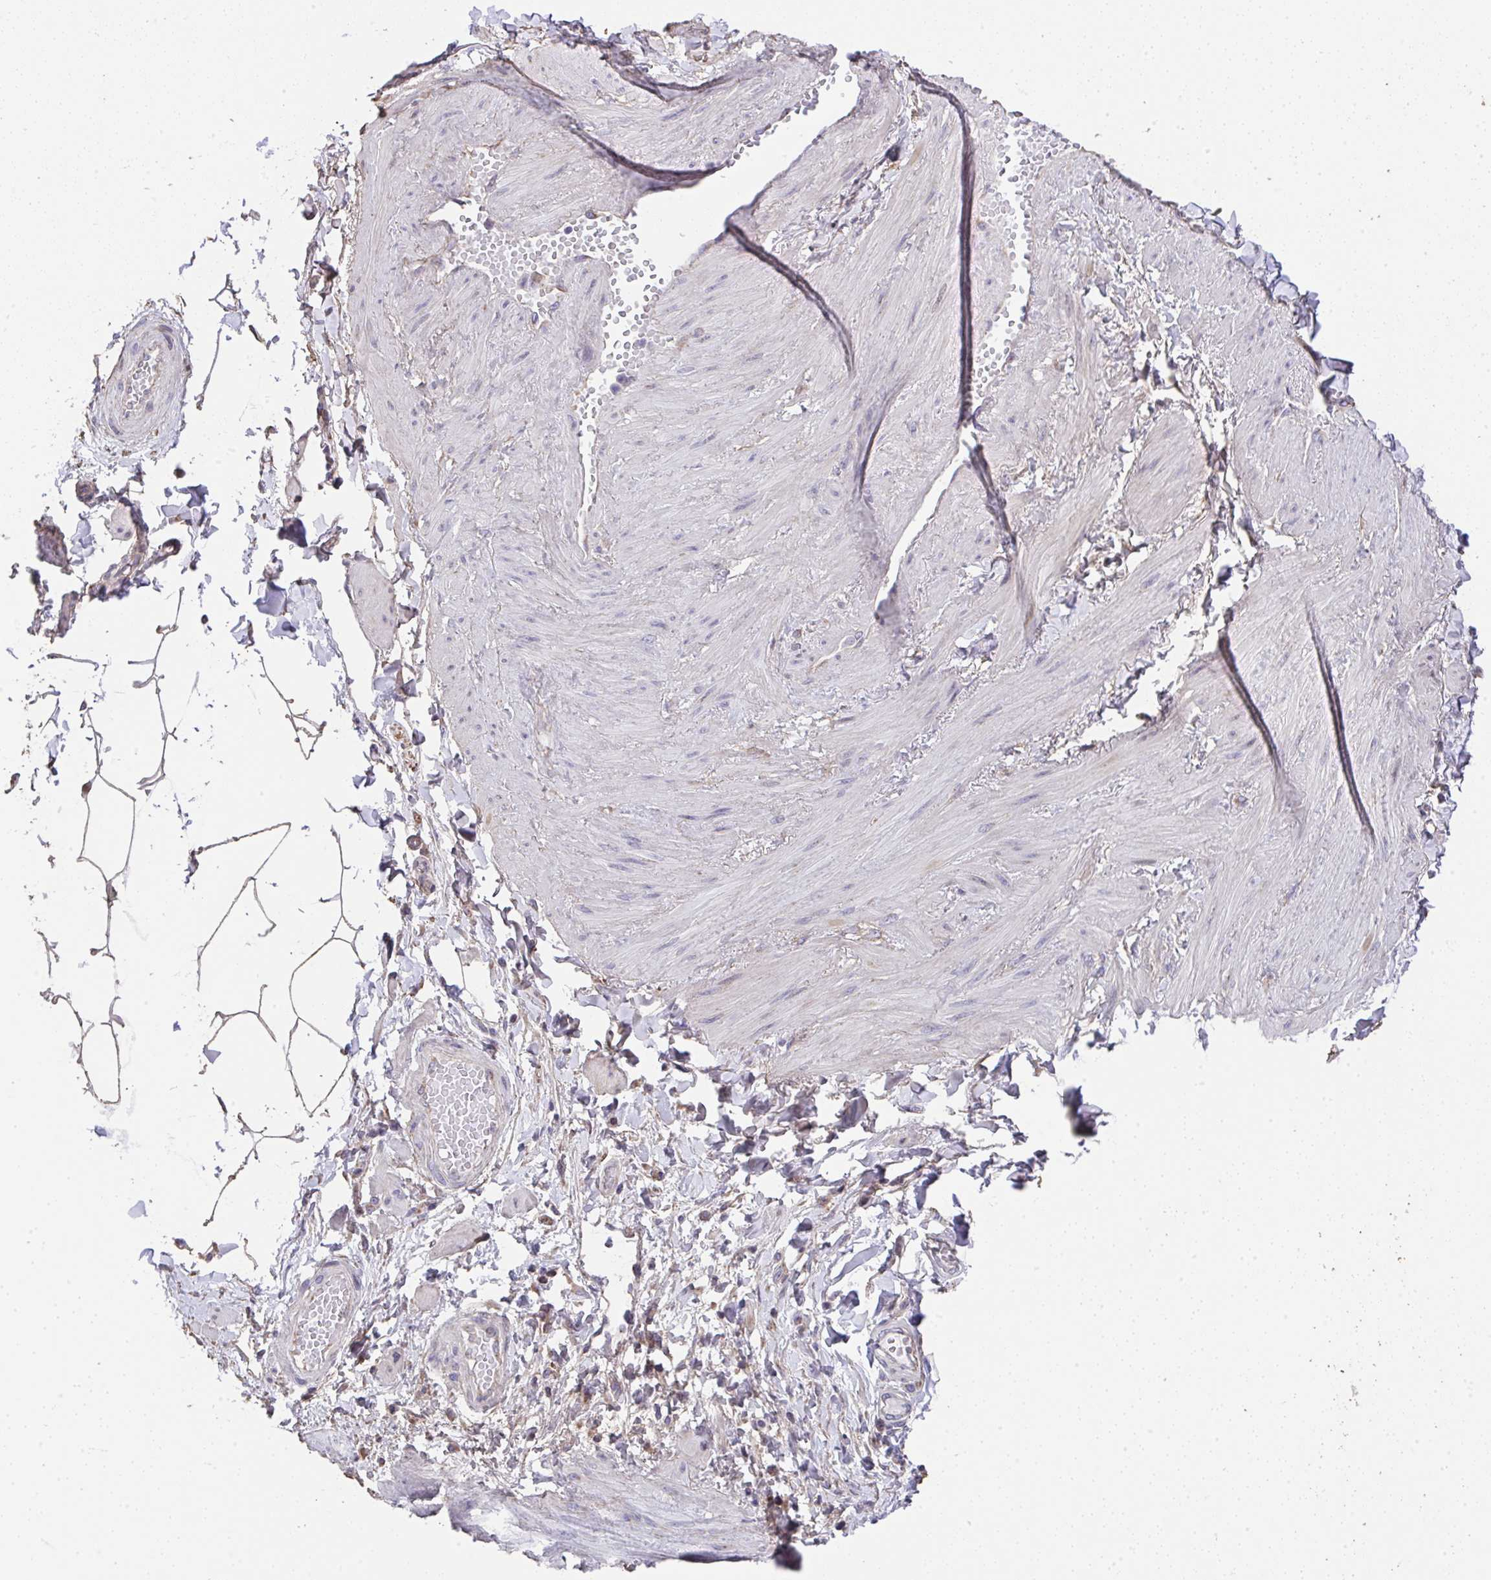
{"staining": {"intensity": "negative", "quantity": "none", "location": "none"}, "tissue": "adipose tissue", "cell_type": "Adipocytes", "image_type": "normal", "snomed": [{"axis": "morphology", "description": "Normal tissue, NOS"}, {"axis": "topography", "description": "Epididymis"}, {"axis": "topography", "description": "Peripheral nerve tissue"}], "caption": "High power microscopy photomicrograph of an immunohistochemistry image of normal adipose tissue, revealing no significant expression in adipocytes.", "gene": "RUNDC3B", "patient": {"sex": "male", "age": 32}}